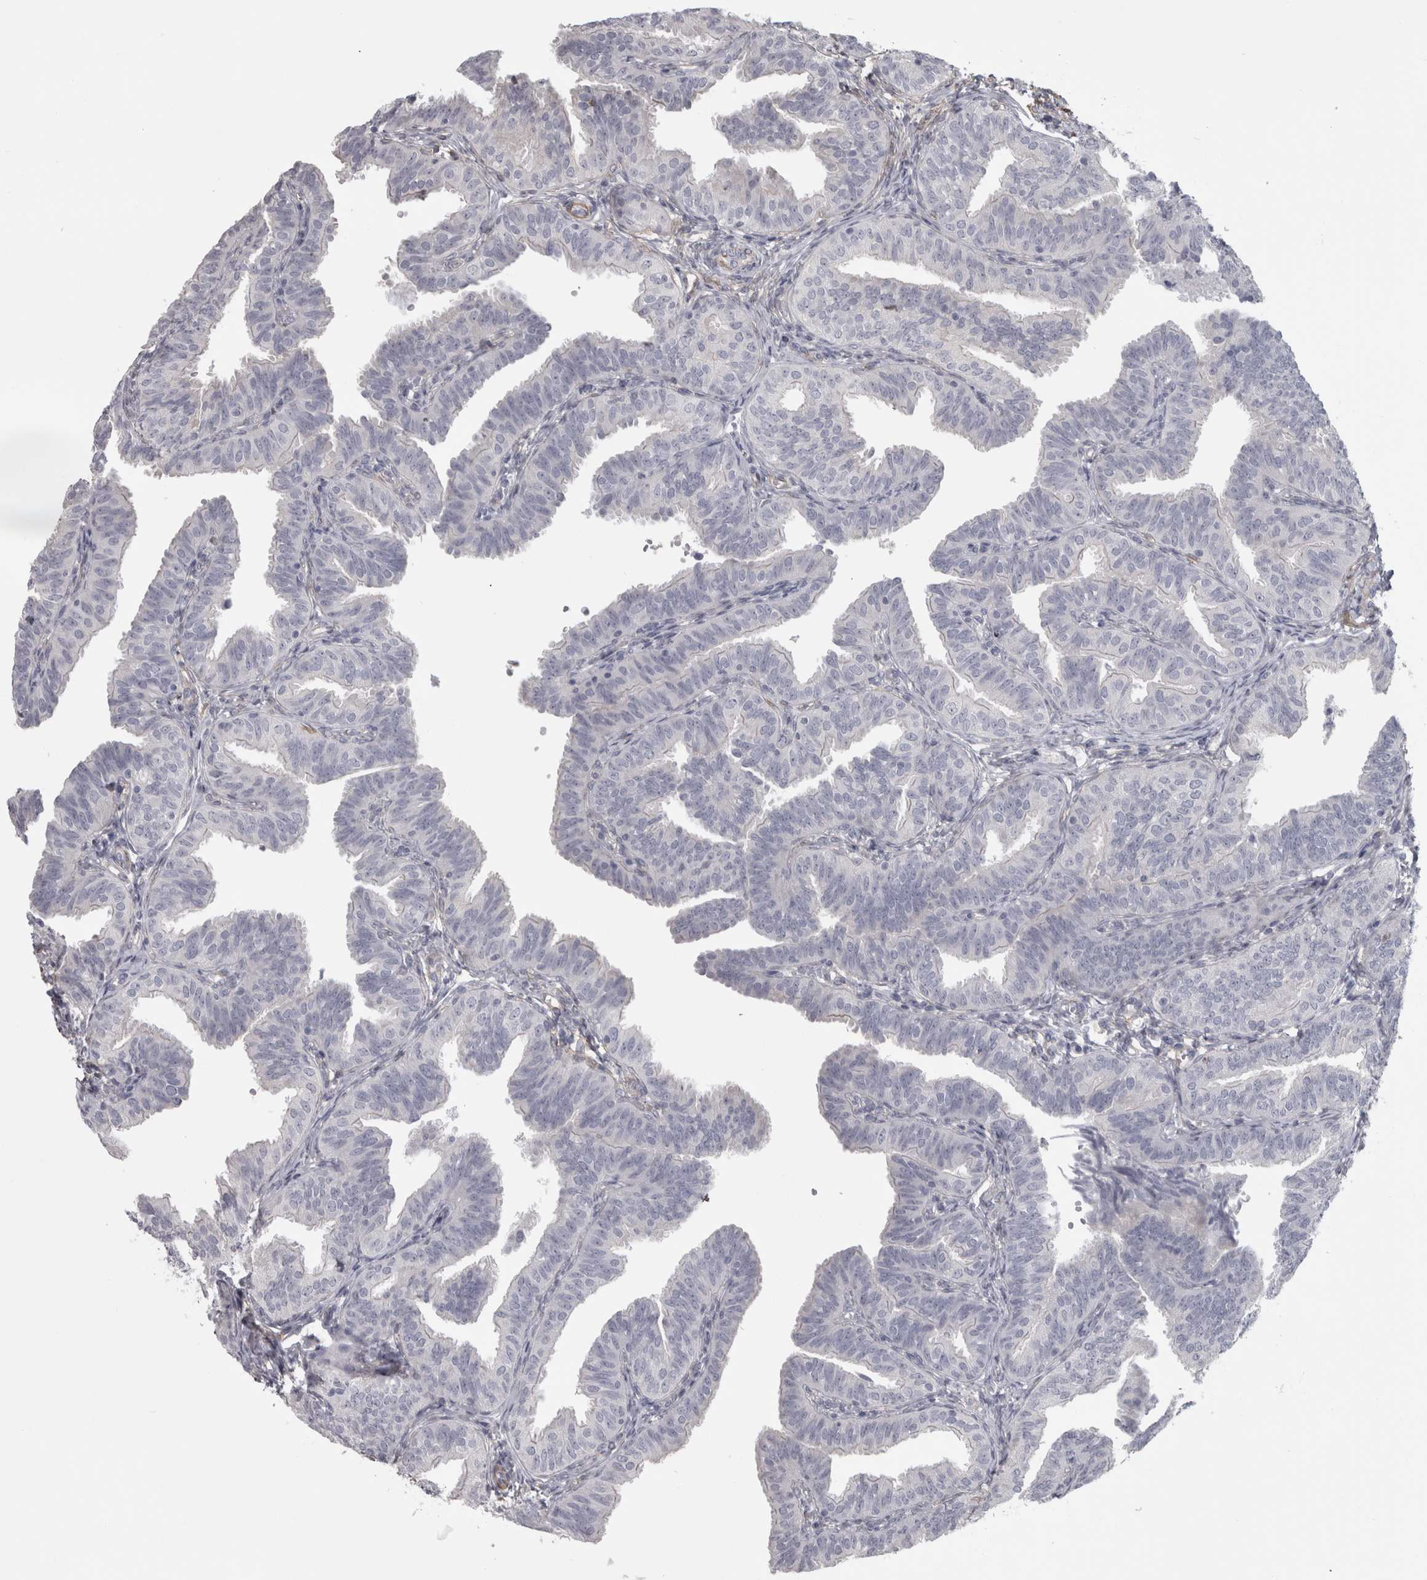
{"staining": {"intensity": "negative", "quantity": "none", "location": "none"}, "tissue": "fallopian tube", "cell_type": "Glandular cells", "image_type": "normal", "snomed": [{"axis": "morphology", "description": "Normal tissue, NOS"}, {"axis": "topography", "description": "Fallopian tube"}], "caption": "Glandular cells show no significant staining in normal fallopian tube. The staining is performed using DAB brown chromogen with nuclei counter-stained in using hematoxylin.", "gene": "PPP1R12B", "patient": {"sex": "female", "age": 35}}